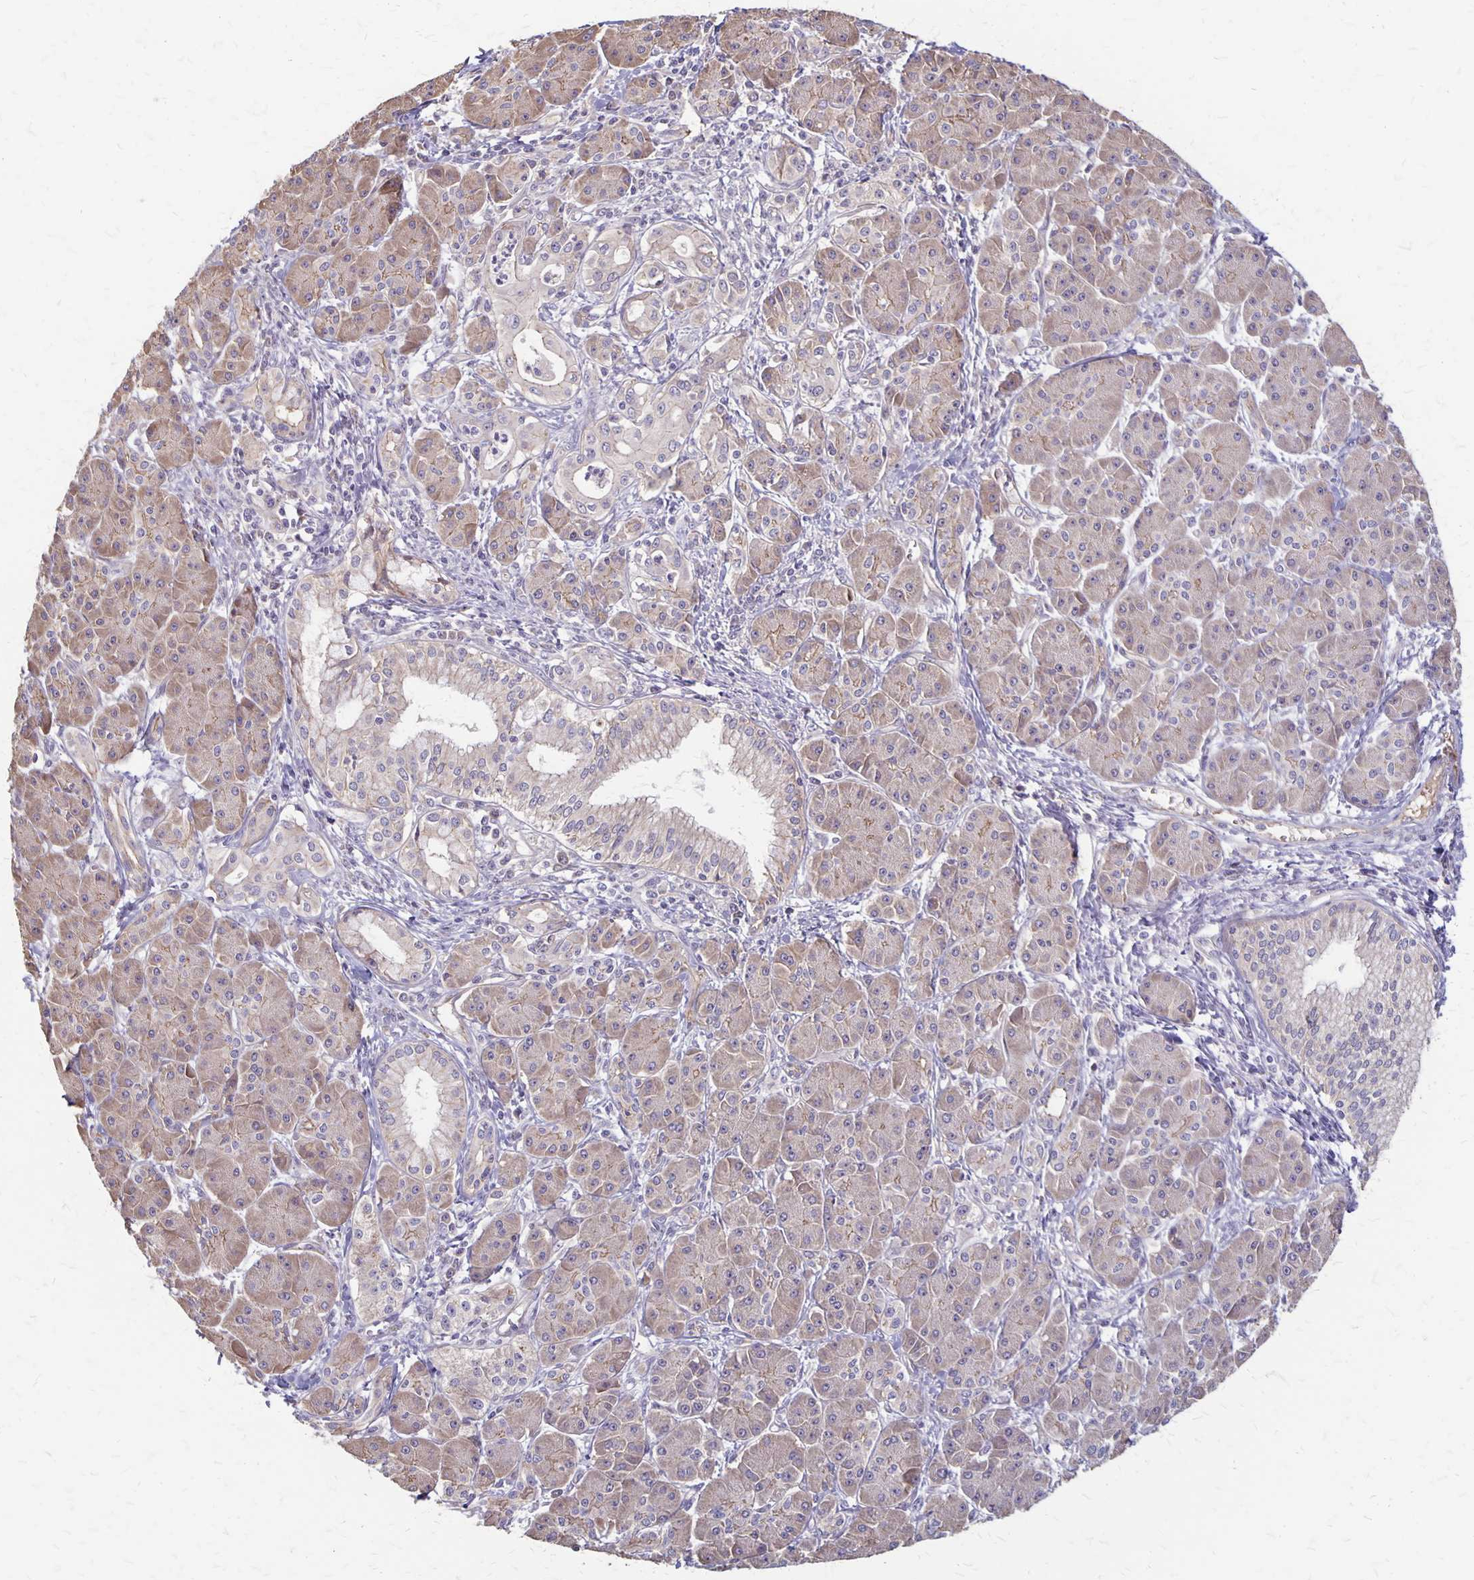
{"staining": {"intensity": "negative", "quantity": "none", "location": "none"}, "tissue": "pancreatic cancer", "cell_type": "Tumor cells", "image_type": "cancer", "snomed": [{"axis": "morphology", "description": "Adenocarcinoma, NOS"}, {"axis": "topography", "description": "Pancreas"}], "caption": "The immunohistochemistry photomicrograph has no significant expression in tumor cells of adenocarcinoma (pancreatic) tissue.", "gene": "PROM2", "patient": {"sex": "male", "age": 70}}